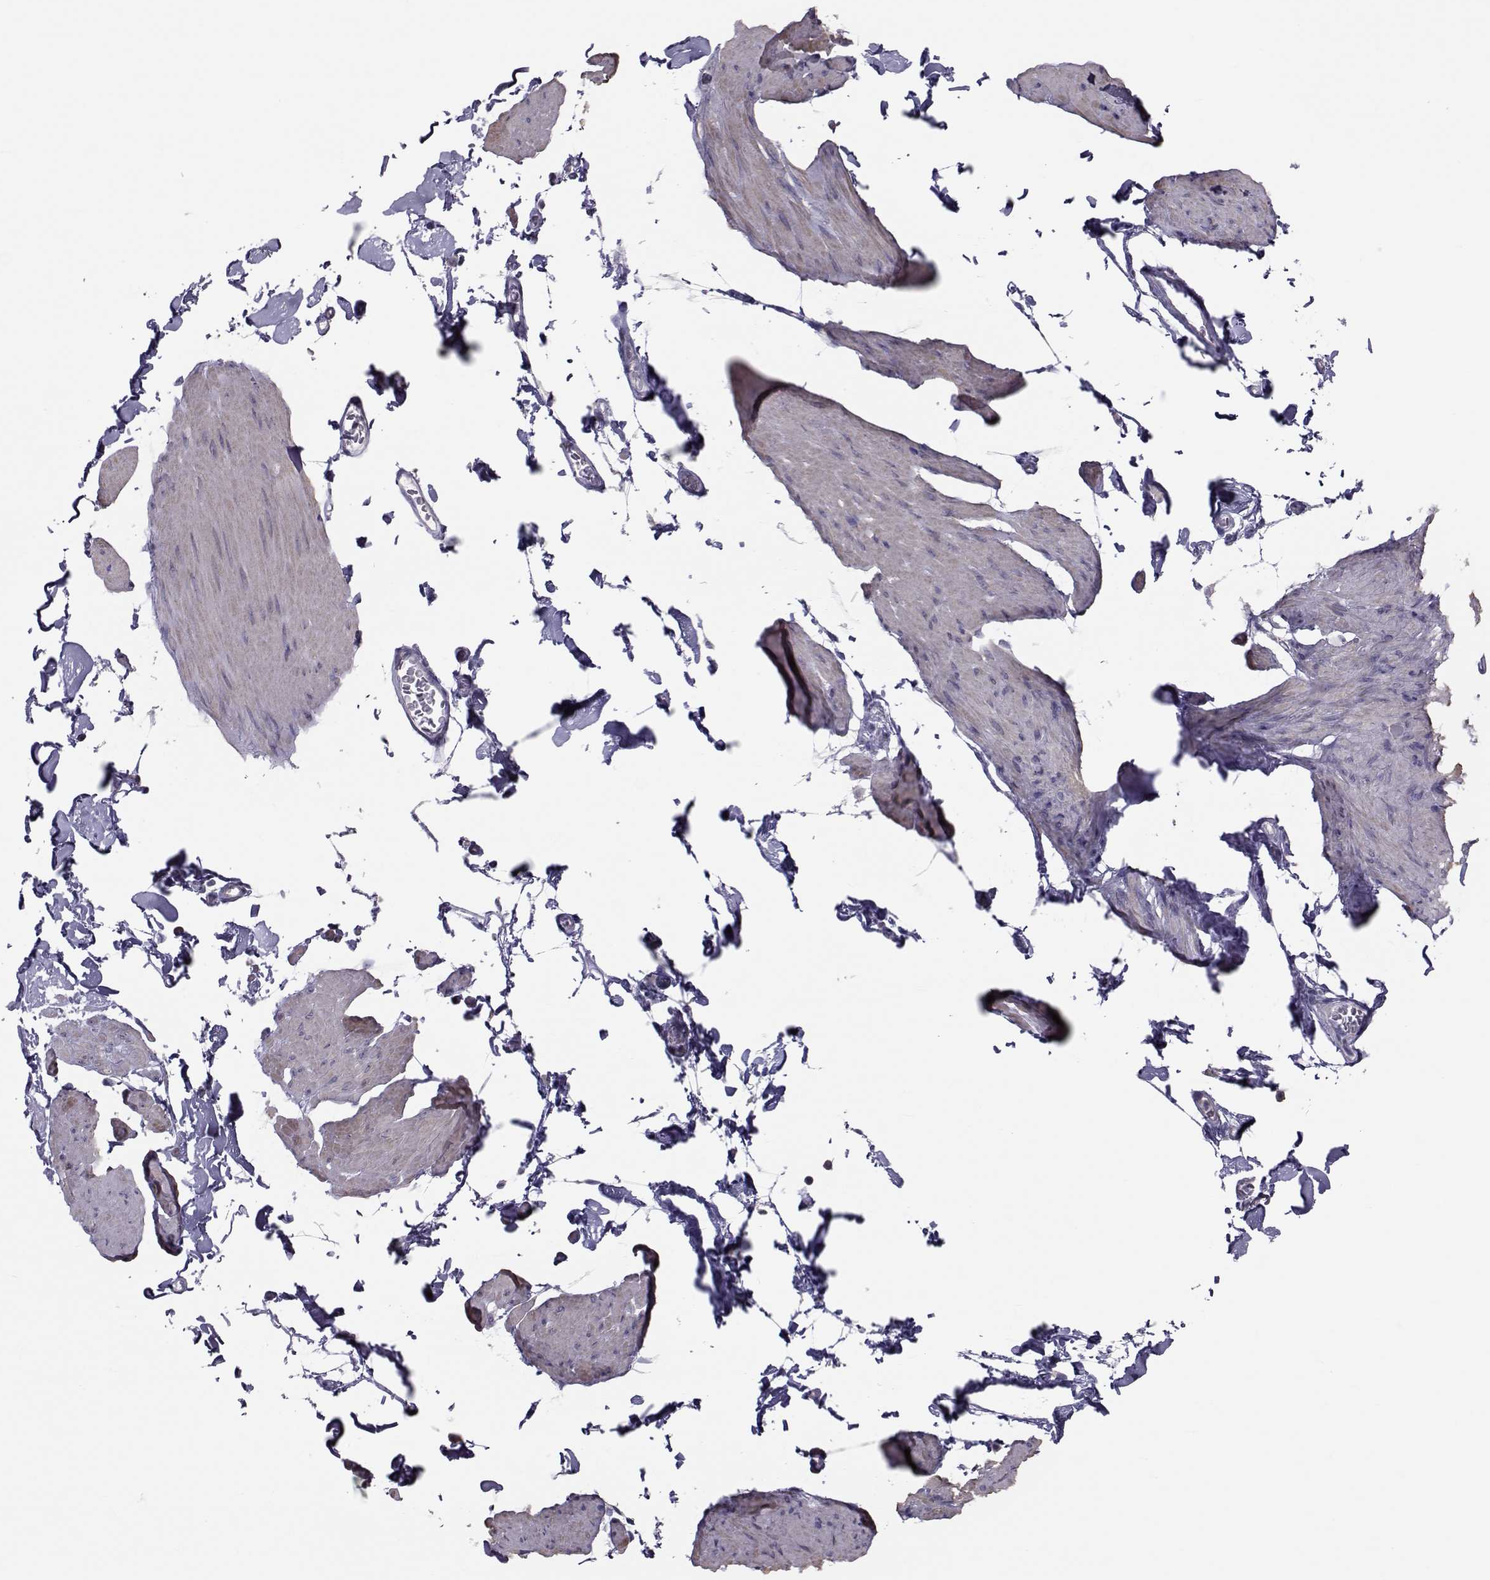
{"staining": {"intensity": "weak", "quantity": "<25%", "location": "cytoplasmic/membranous"}, "tissue": "smooth muscle", "cell_type": "Smooth muscle cells", "image_type": "normal", "snomed": [{"axis": "morphology", "description": "Normal tissue, NOS"}, {"axis": "topography", "description": "Adipose tissue"}, {"axis": "topography", "description": "Smooth muscle"}, {"axis": "topography", "description": "Peripheral nerve tissue"}], "caption": "The histopathology image reveals no staining of smooth muscle cells in unremarkable smooth muscle.", "gene": "GARIN3", "patient": {"sex": "male", "age": 83}}